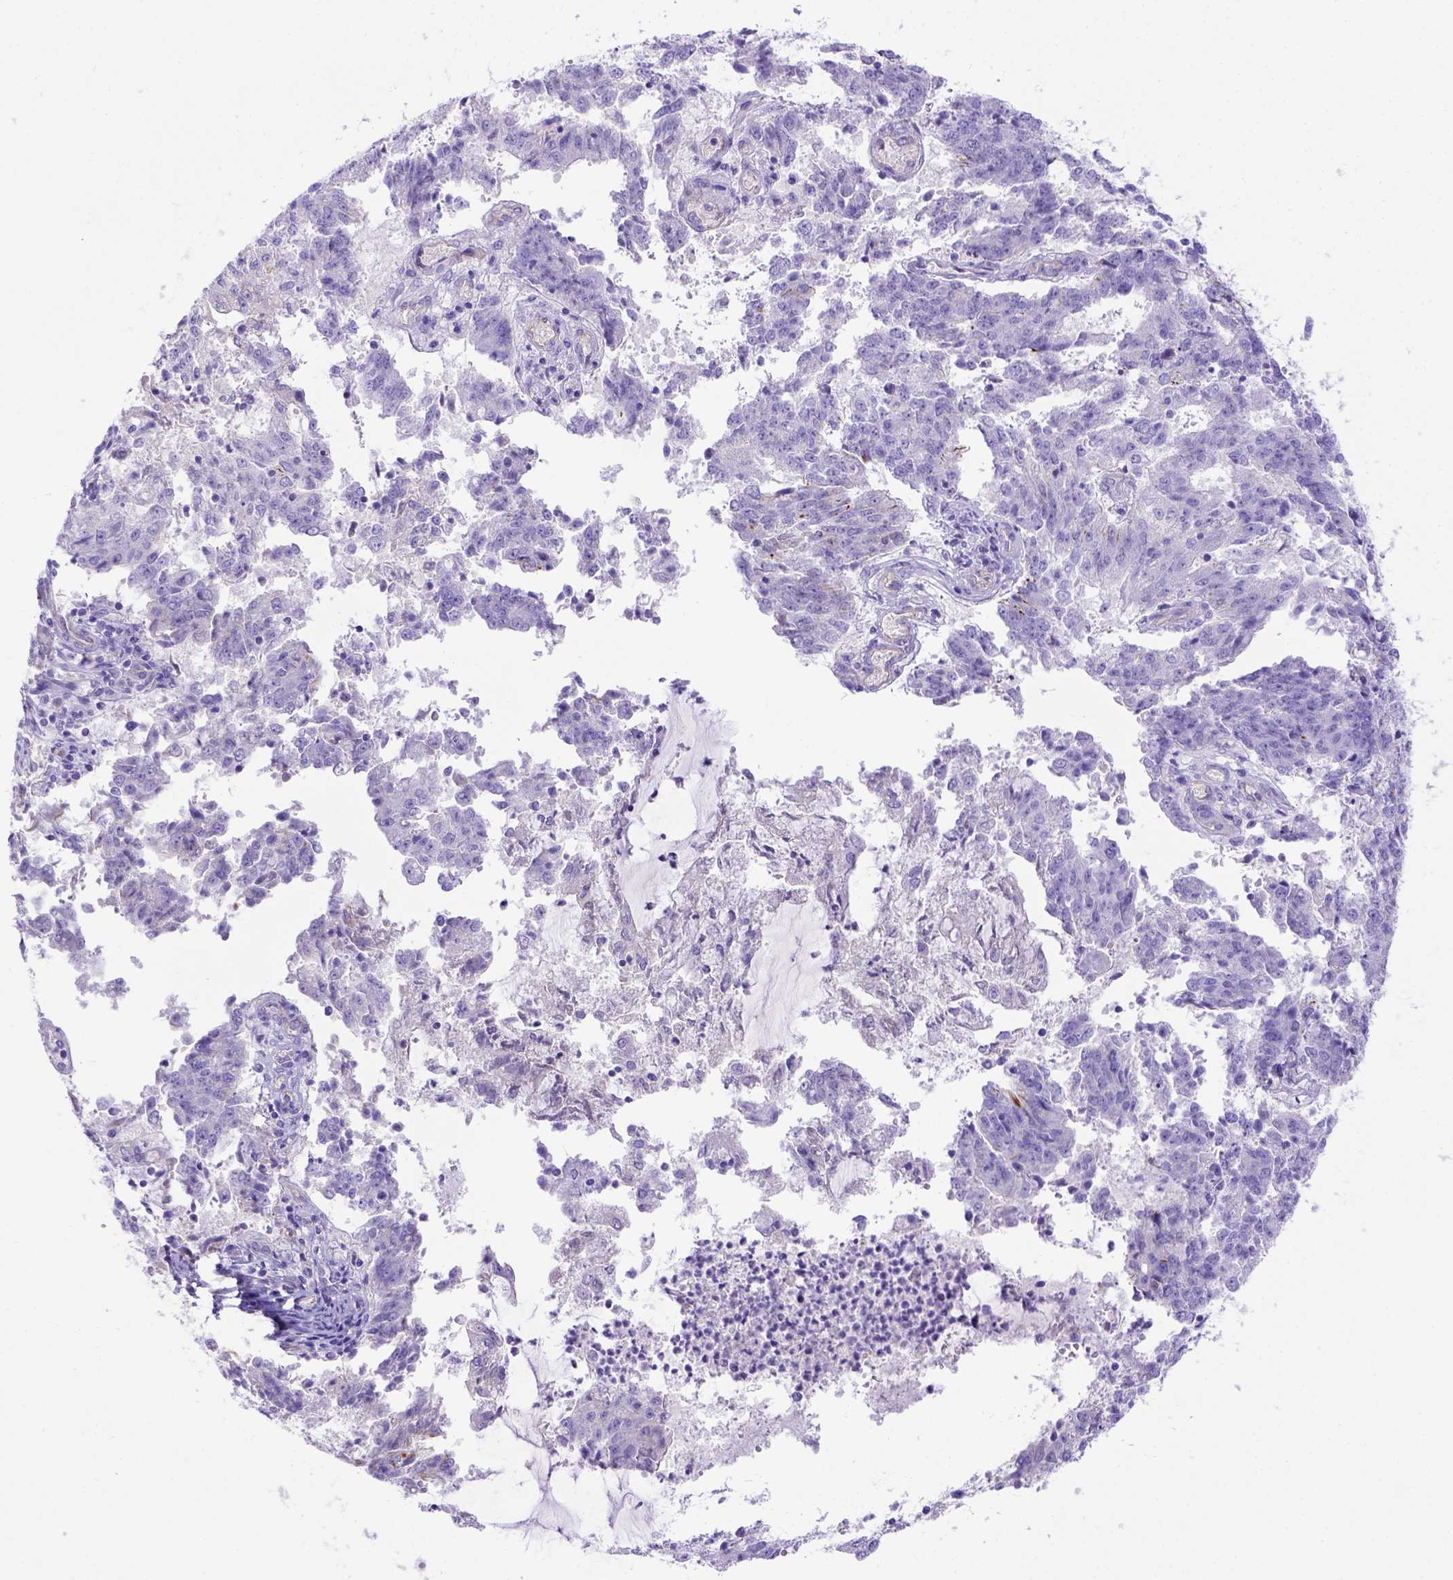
{"staining": {"intensity": "negative", "quantity": "none", "location": "none"}, "tissue": "endometrial cancer", "cell_type": "Tumor cells", "image_type": "cancer", "snomed": [{"axis": "morphology", "description": "Adenocarcinoma, NOS"}, {"axis": "topography", "description": "Endometrium"}], "caption": "Immunohistochemistry (IHC) histopathology image of neoplastic tissue: endometrial cancer stained with DAB (3,3'-diaminobenzidine) exhibits no significant protein staining in tumor cells.", "gene": "LRRC18", "patient": {"sex": "female", "age": 82}}